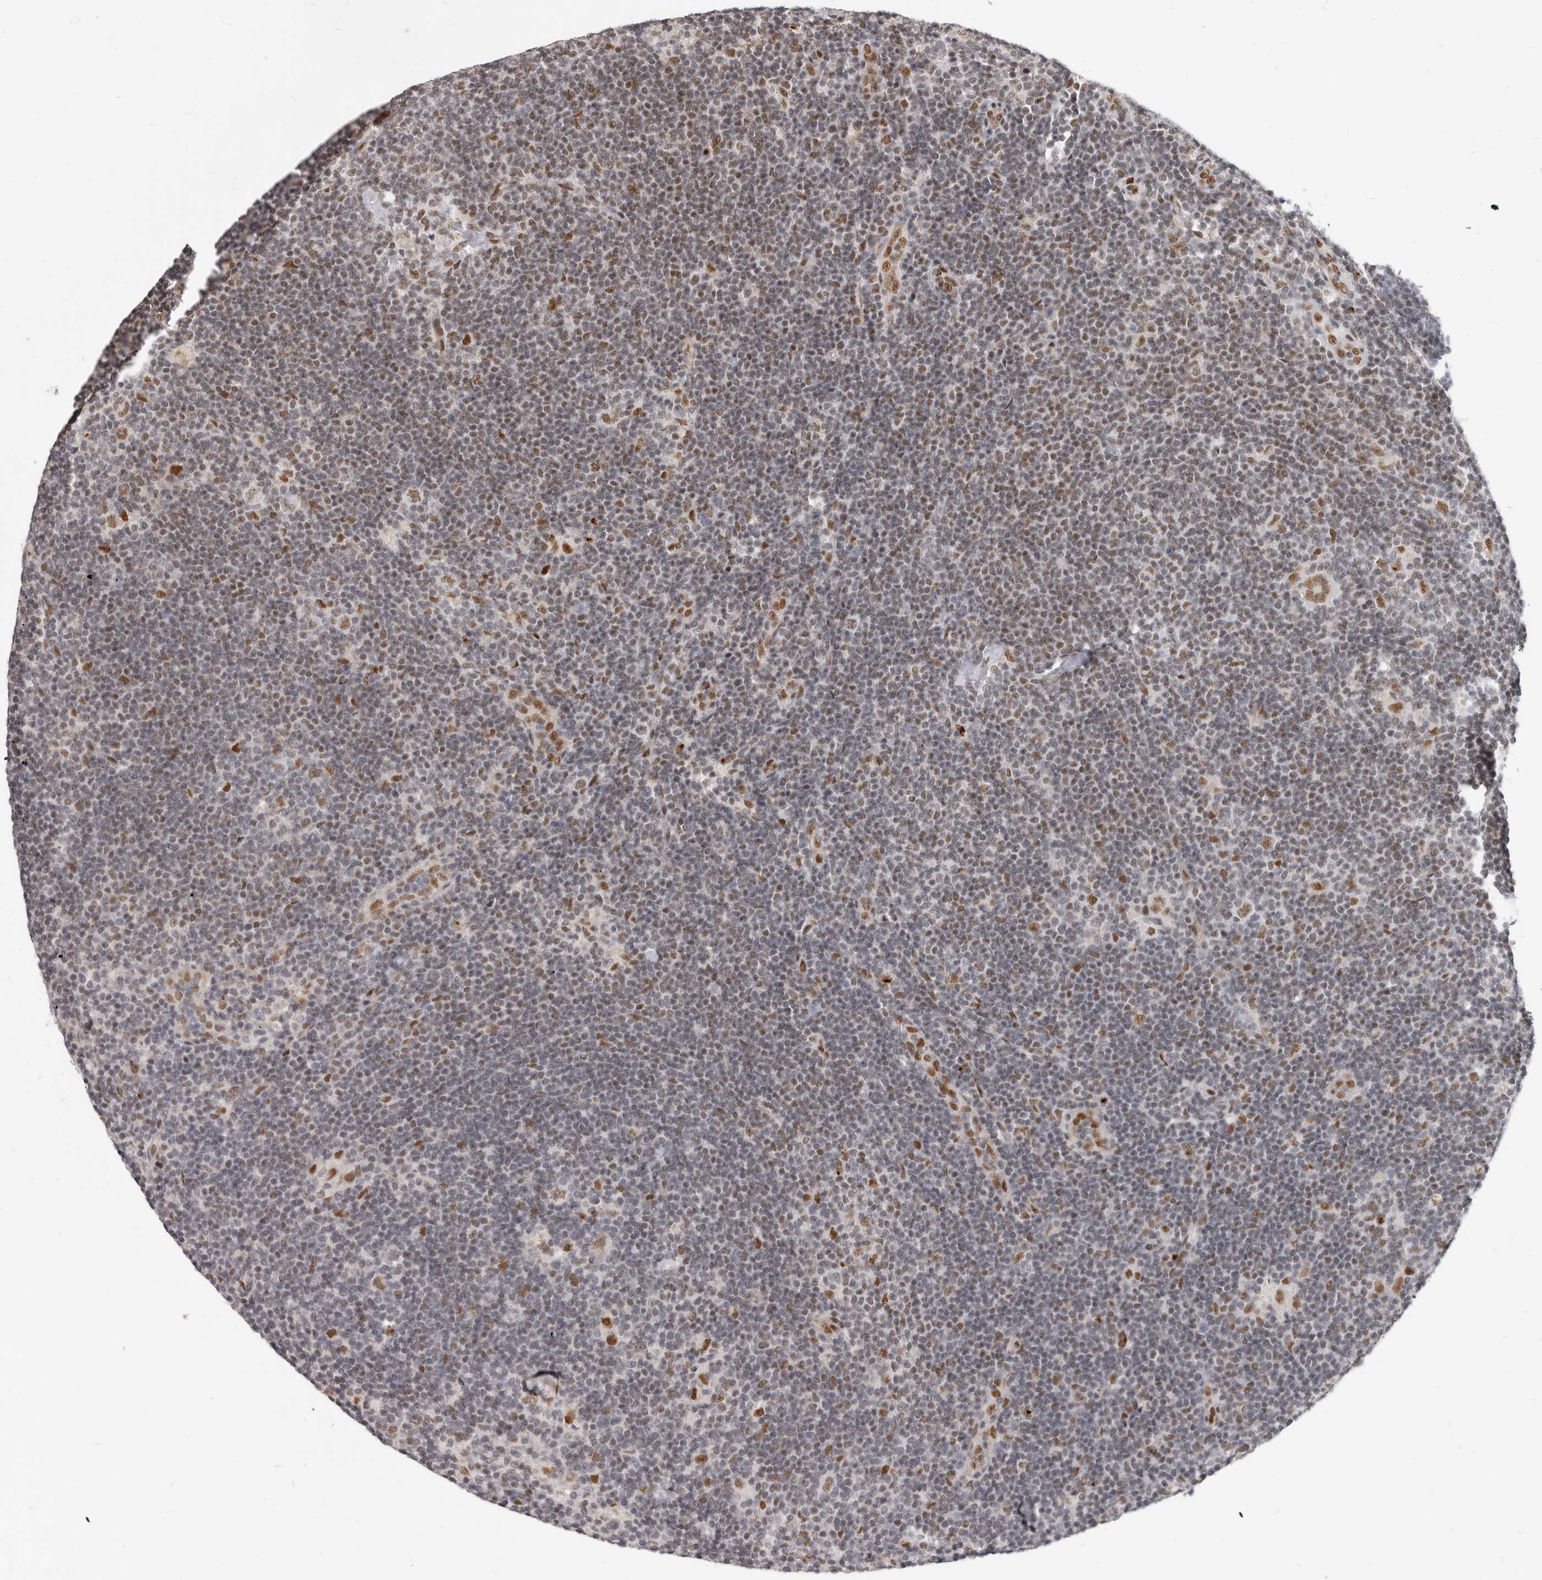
{"staining": {"intensity": "moderate", "quantity": ">75%", "location": "nuclear"}, "tissue": "lymphoma", "cell_type": "Tumor cells", "image_type": "cancer", "snomed": [{"axis": "morphology", "description": "Hodgkin's disease, NOS"}, {"axis": "topography", "description": "Lymph node"}], "caption": "Hodgkin's disease stained for a protein shows moderate nuclear positivity in tumor cells.", "gene": "ATF5", "patient": {"sex": "female", "age": 57}}